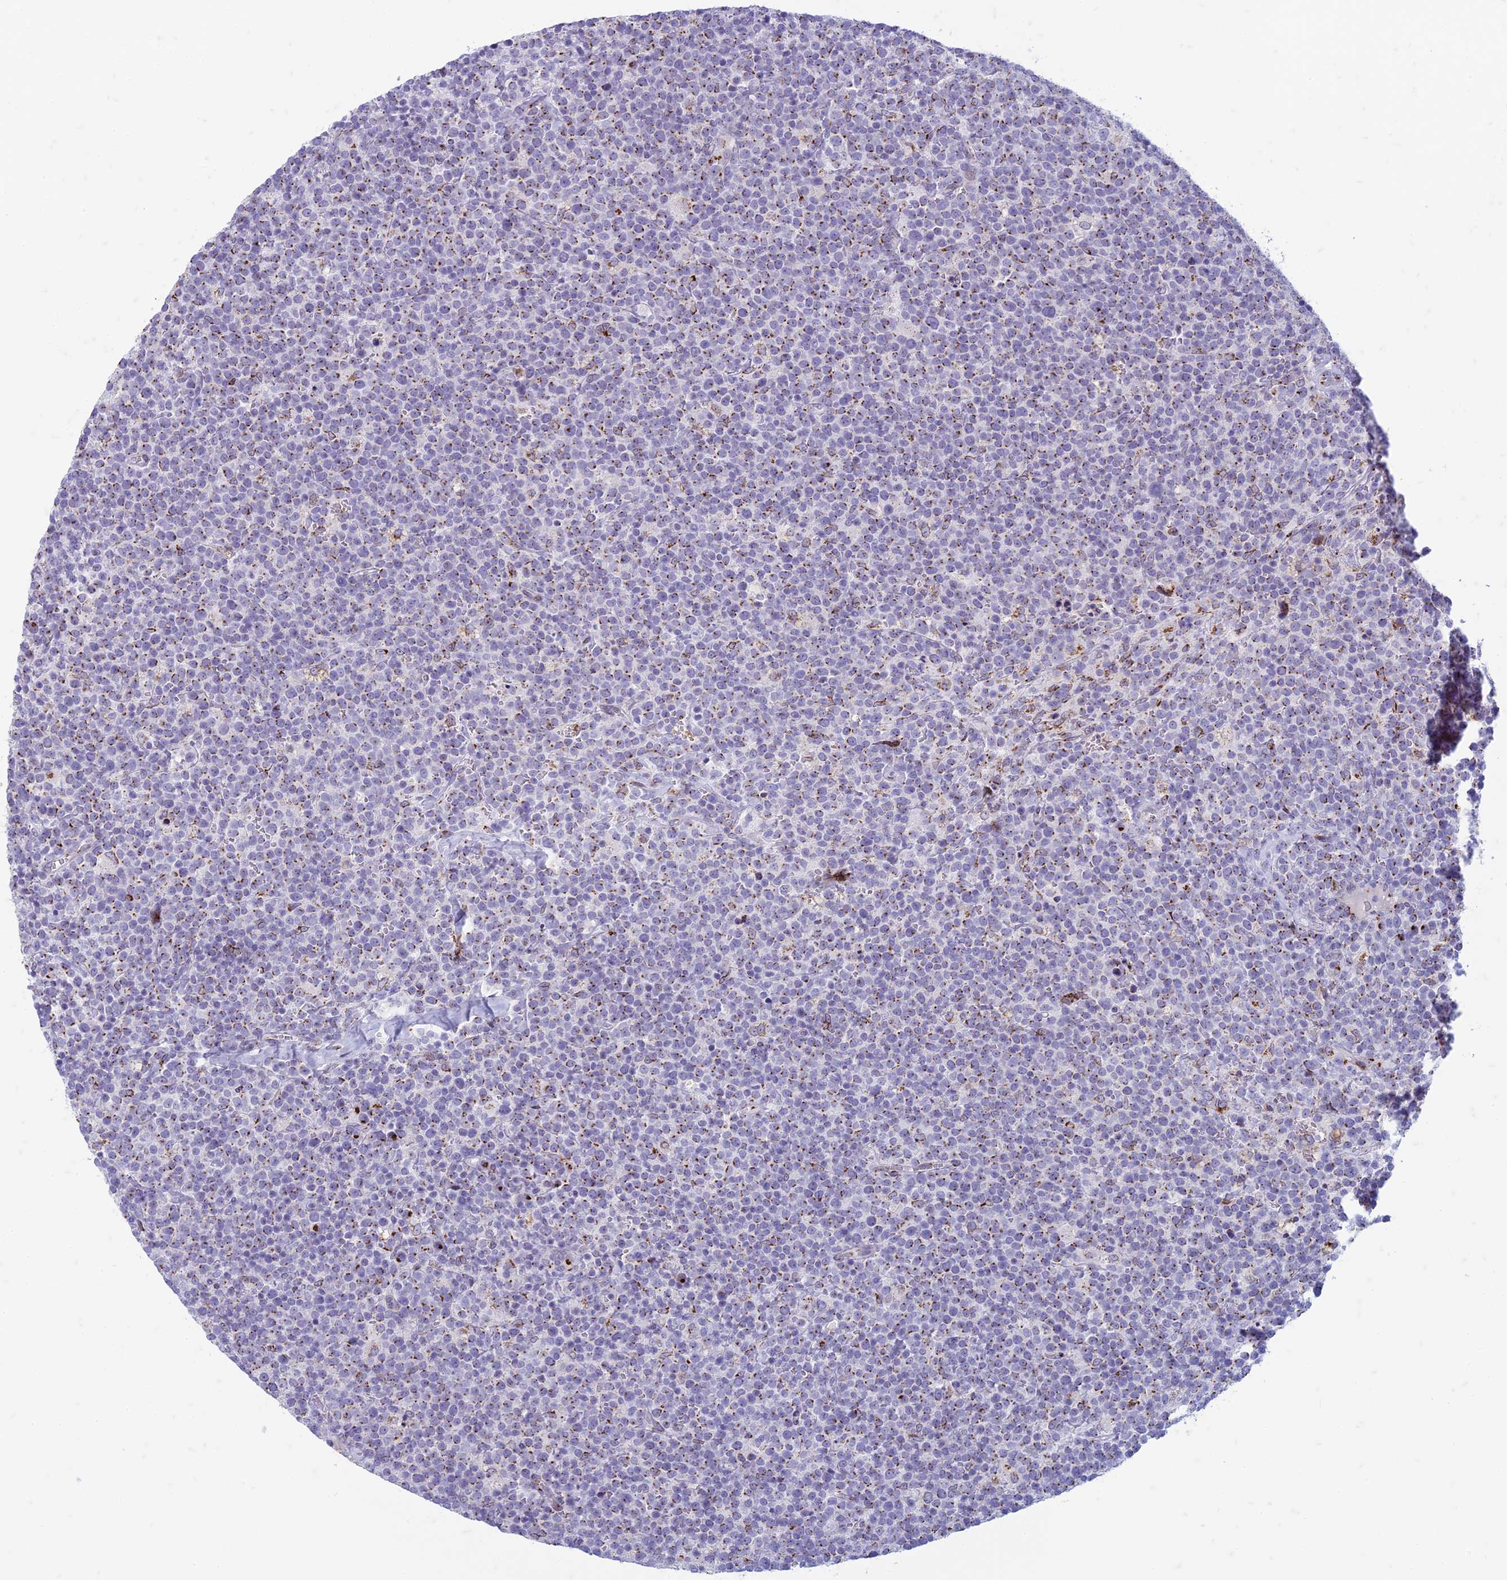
{"staining": {"intensity": "moderate", "quantity": "25%-75%", "location": "cytoplasmic/membranous"}, "tissue": "lymphoma", "cell_type": "Tumor cells", "image_type": "cancer", "snomed": [{"axis": "morphology", "description": "Malignant lymphoma, non-Hodgkin's type, High grade"}, {"axis": "topography", "description": "Lymph node"}], "caption": "Immunohistochemical staining of high-grade malignant lymphoma, non-Hodgkin's type demonstrates medium levels of moderate cytoplasmic/membranous positivity in approximately 25%-75% of tumor cells.", "gene": "FAM3C", "patient": {"sex": "male", "age": 61}}